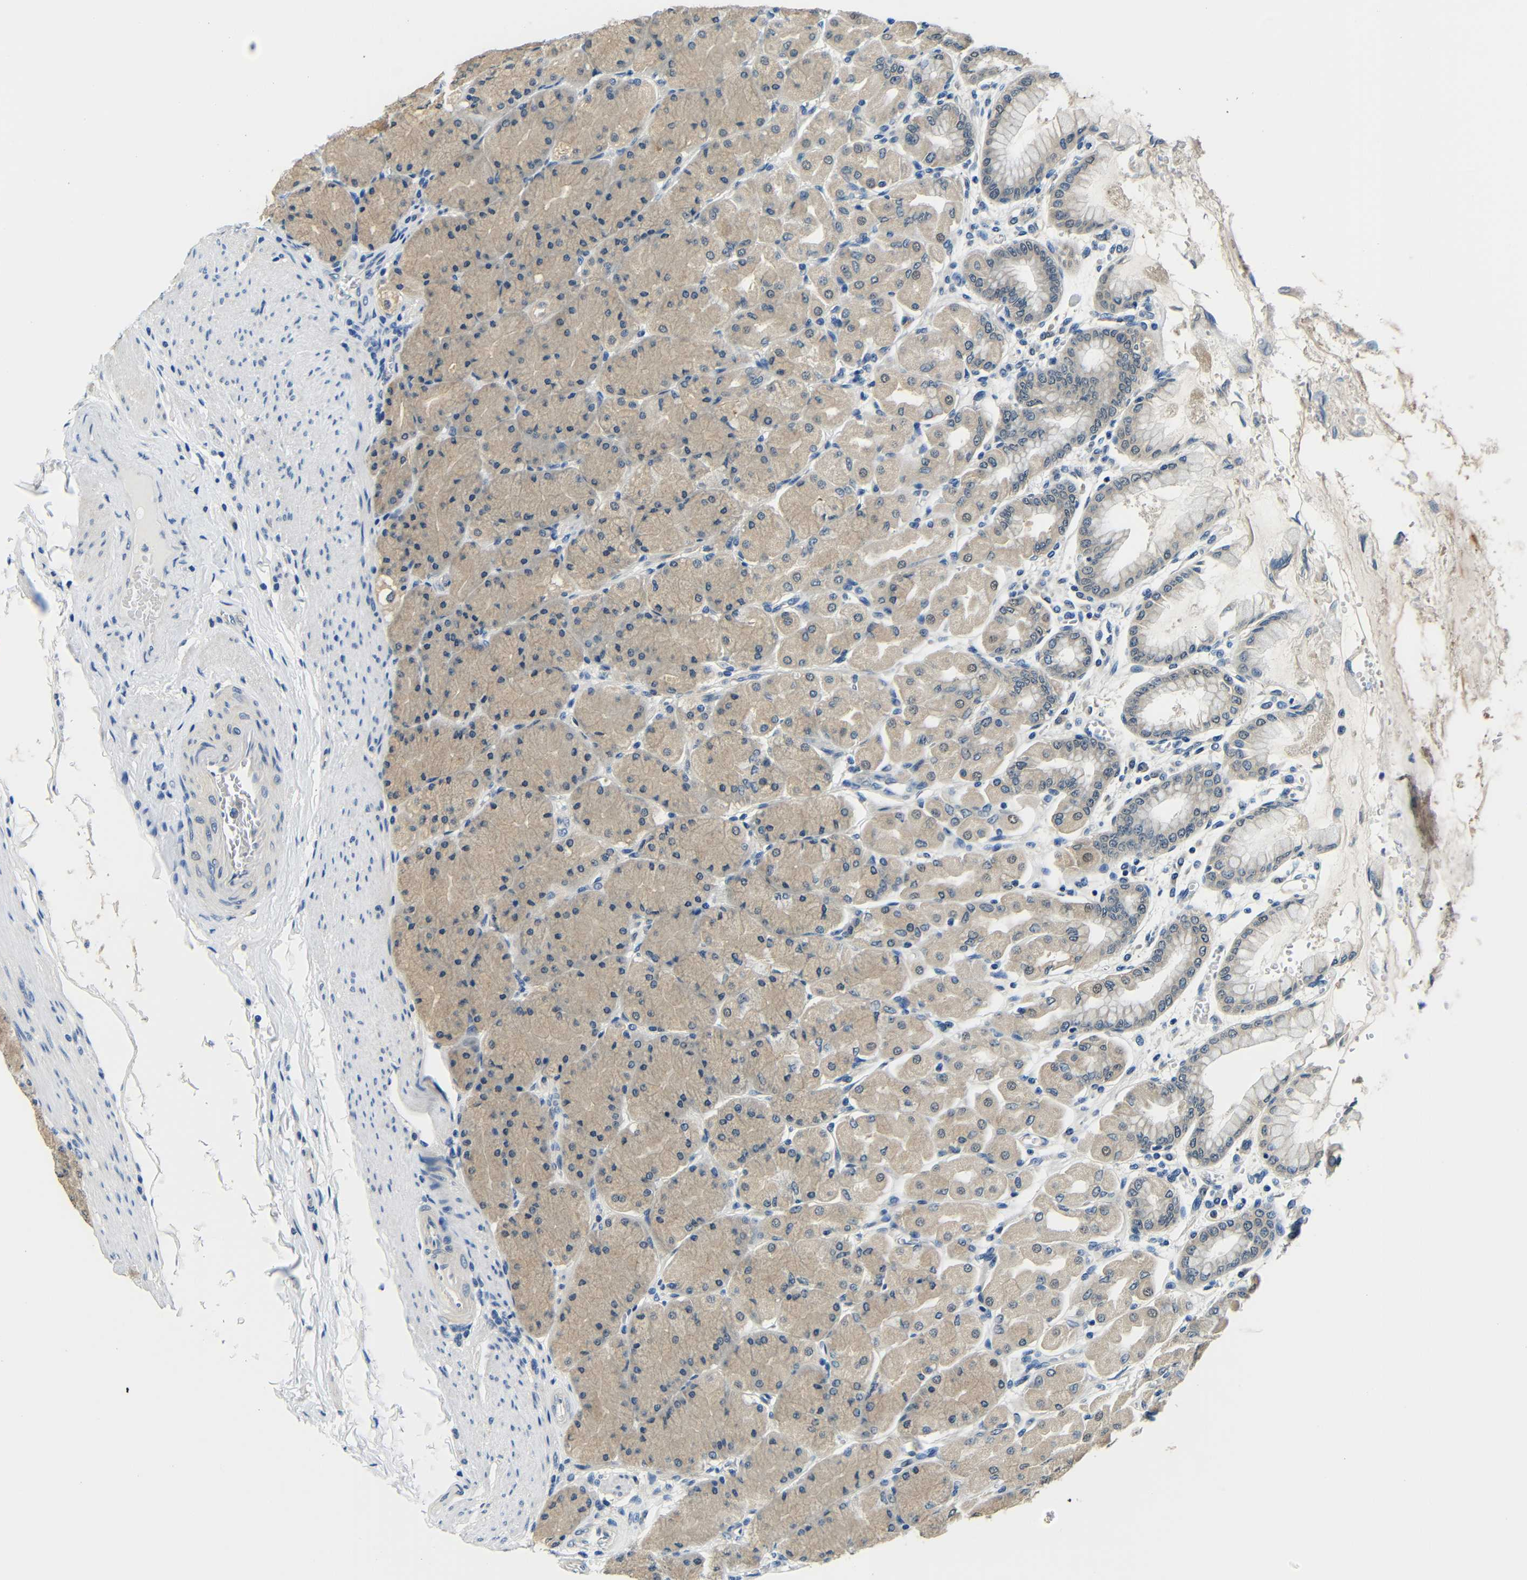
{"staining": {"intensity": "weak", "quantity": ">75%", "location": "cytoplasmic/membranous"}, "tissue": "stomach", "cell_type": "Glandular cells", "image_type": "normal", "snomed": [{"axis": "morphology", "description": "Normal tissue, NOS"}, {"axis": "topography", "description": "Stomach, upper"}], "caption": "Glandular cells show weak cytoplasmic/membranous expression in approximately >75% of cells in normal stomach. (brown staining indicates protein expression, while blue staining denotes nuclei).", "gene": "ADAP1", "patient": {"sex": "female", "age": 56}}